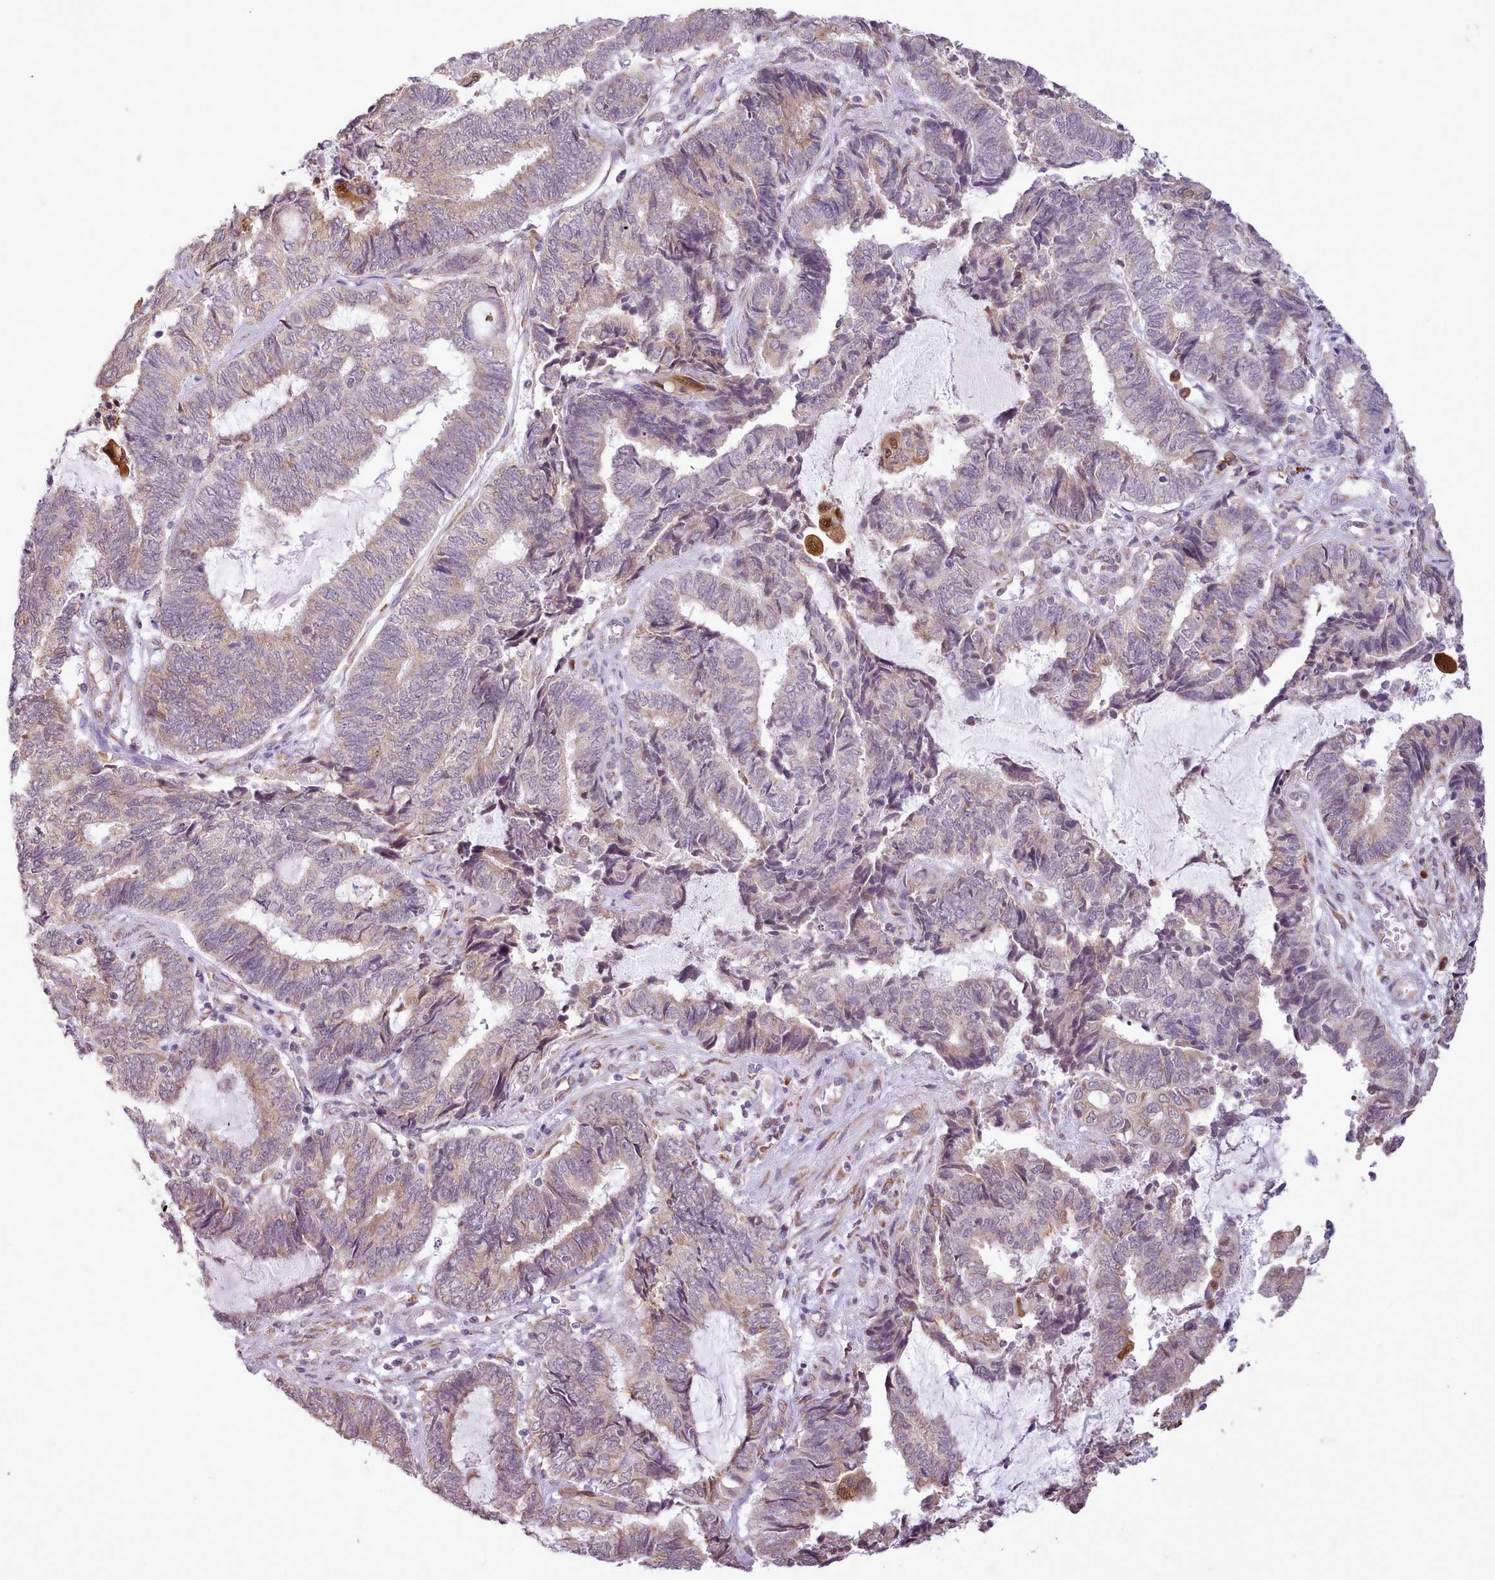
{"staining": {"intensity": "weak", "quantity": "25%-75%", "location": "cytoplasmic/membranous"}, "tissue": "endometrial cancer", "cell_type": "Tumor cells", "image_type": "cancer", "snomed": [{"axis": "morphology", "description": "Adenocarcinoma, NOS"}, {"axis": "topography", "description": "Uterus"}, {"axis": "topography", "description": "Endometrium"}], "caption": "This is a micrograph of IHC staining of adenocarcinoma (endometrial), which shows weak expression in the cytoplasmic/membranous of tumor cells.", "gene": "SEC61B", "patient": {"sex": "female", "age": 70}}